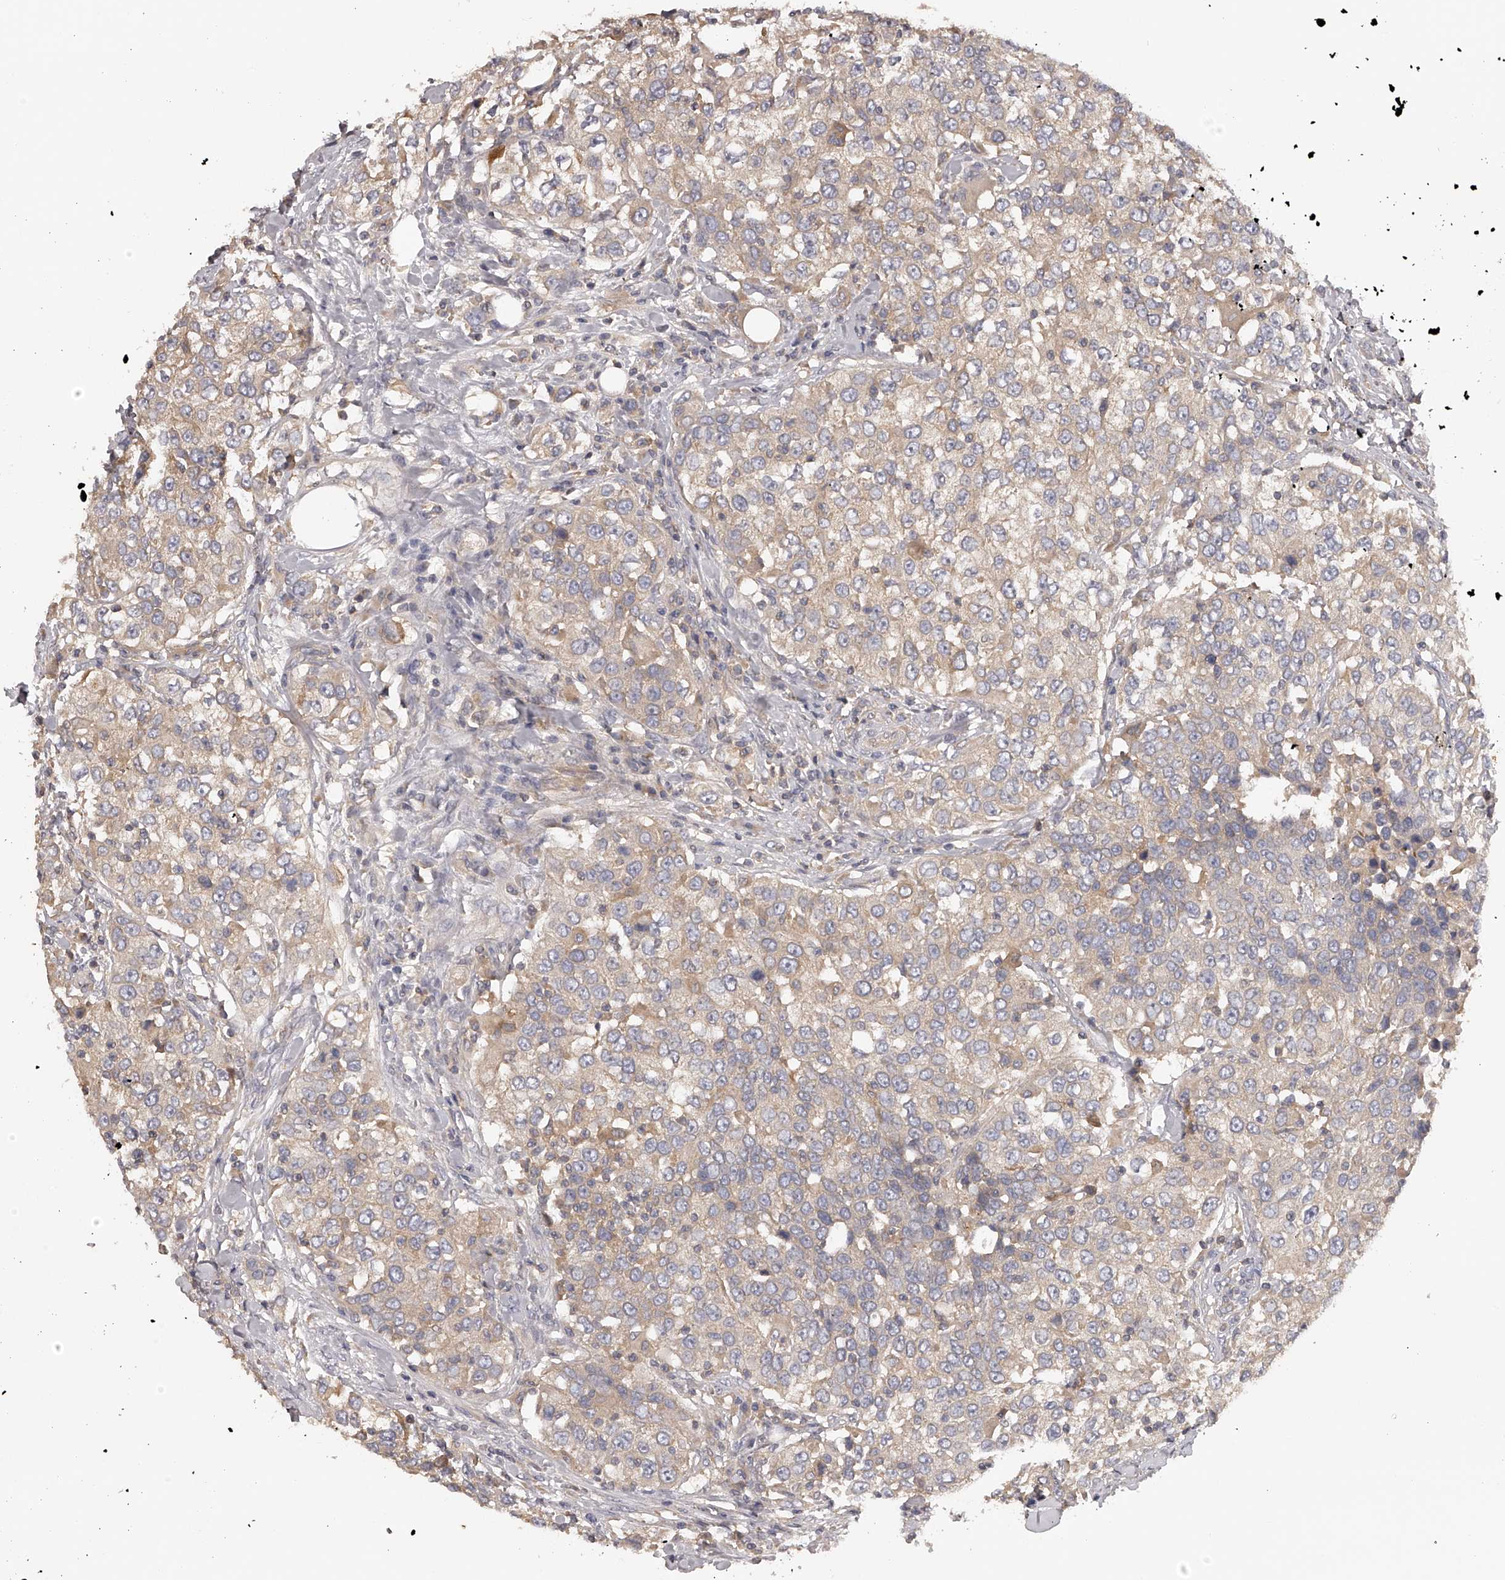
{"staining": {"intensity": "weak", "quantity": ">75%", "location": "cytoplasmic/membranous"}, "tissue": "urothelial cancer", "cell_type": "Tumor cells", "image_type": "cancer", "snomed": [{"axis": "morphology", "description": "Urothelial carcinoma, High grade"}, {"axis": "topography", "description": "Urinary bladder"}], "caption": "Brown immunohistochemical staining in high-grade urothelial carcinoma reveals weak cytoplasmic/membranous expression in approximately >75% of tumor cells.", "gene": "TNN", "patient": {"sex": "female", "age": 80}}